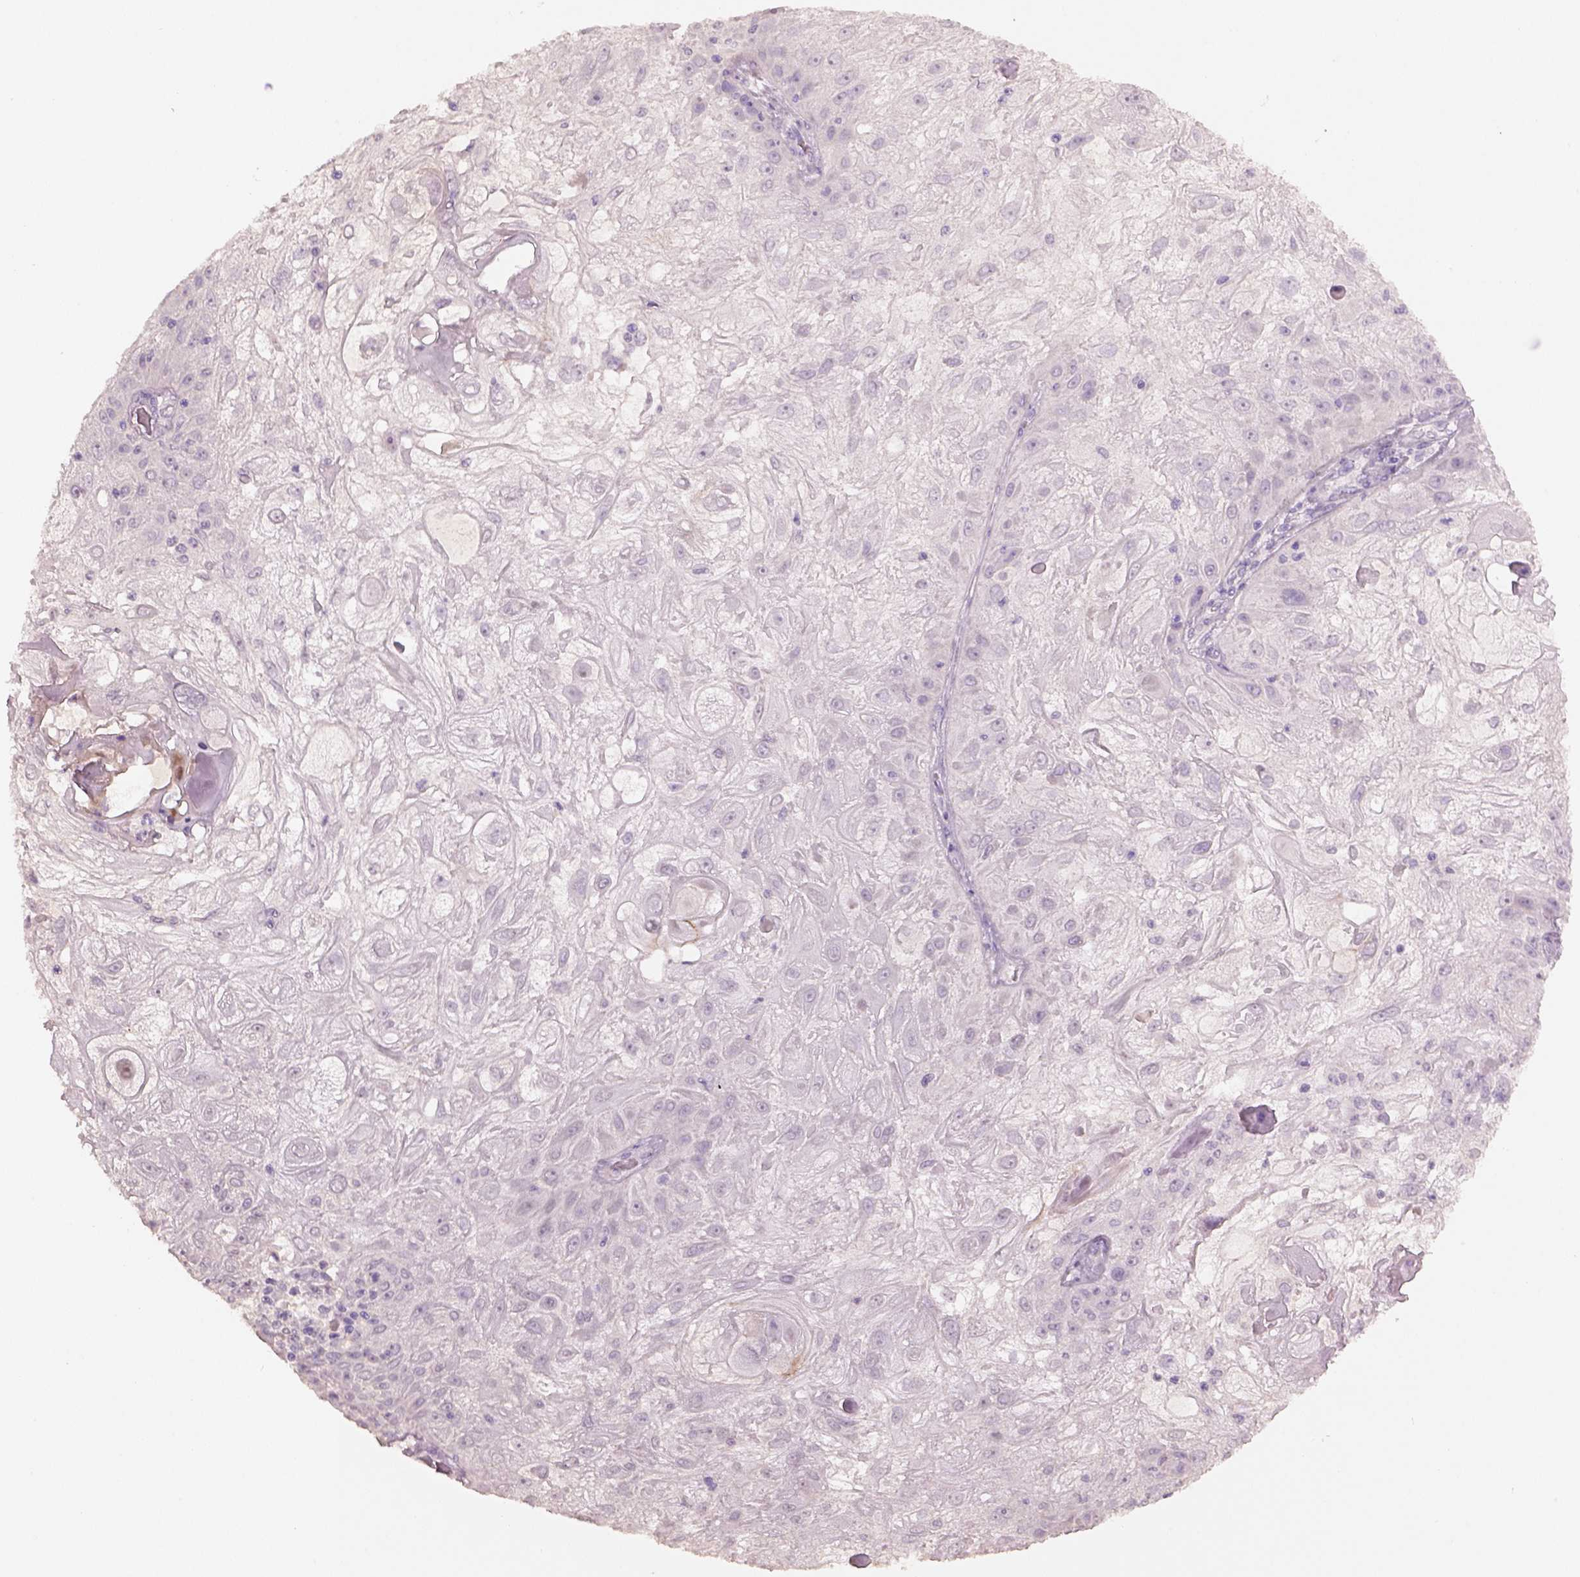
{"staining": {"intensity": "negative", "quantity": "none", "location": "none"}, "tissue": "skin cancer", "cell_type": "Tumor cells", "image_type": "cancer", "snomed": [{"axis": "morphology", "description": "Normal tissue, NOS"}, {"axis": "morphology", "description": "Squamous cell carcinoma, NOS"}, {"axis": "topography", "description": "Skin"}], "caption": "Immunohistochemistry histopathology image of neoplastic tissue: squamous cell carcinoma (skin) stained with DAB (3,3'-diaminobenzidine) reveals no significant protein positivity in tumor cells.", "gene": "KCNIP3", "patient": {"sex": "female", "age": 83}}